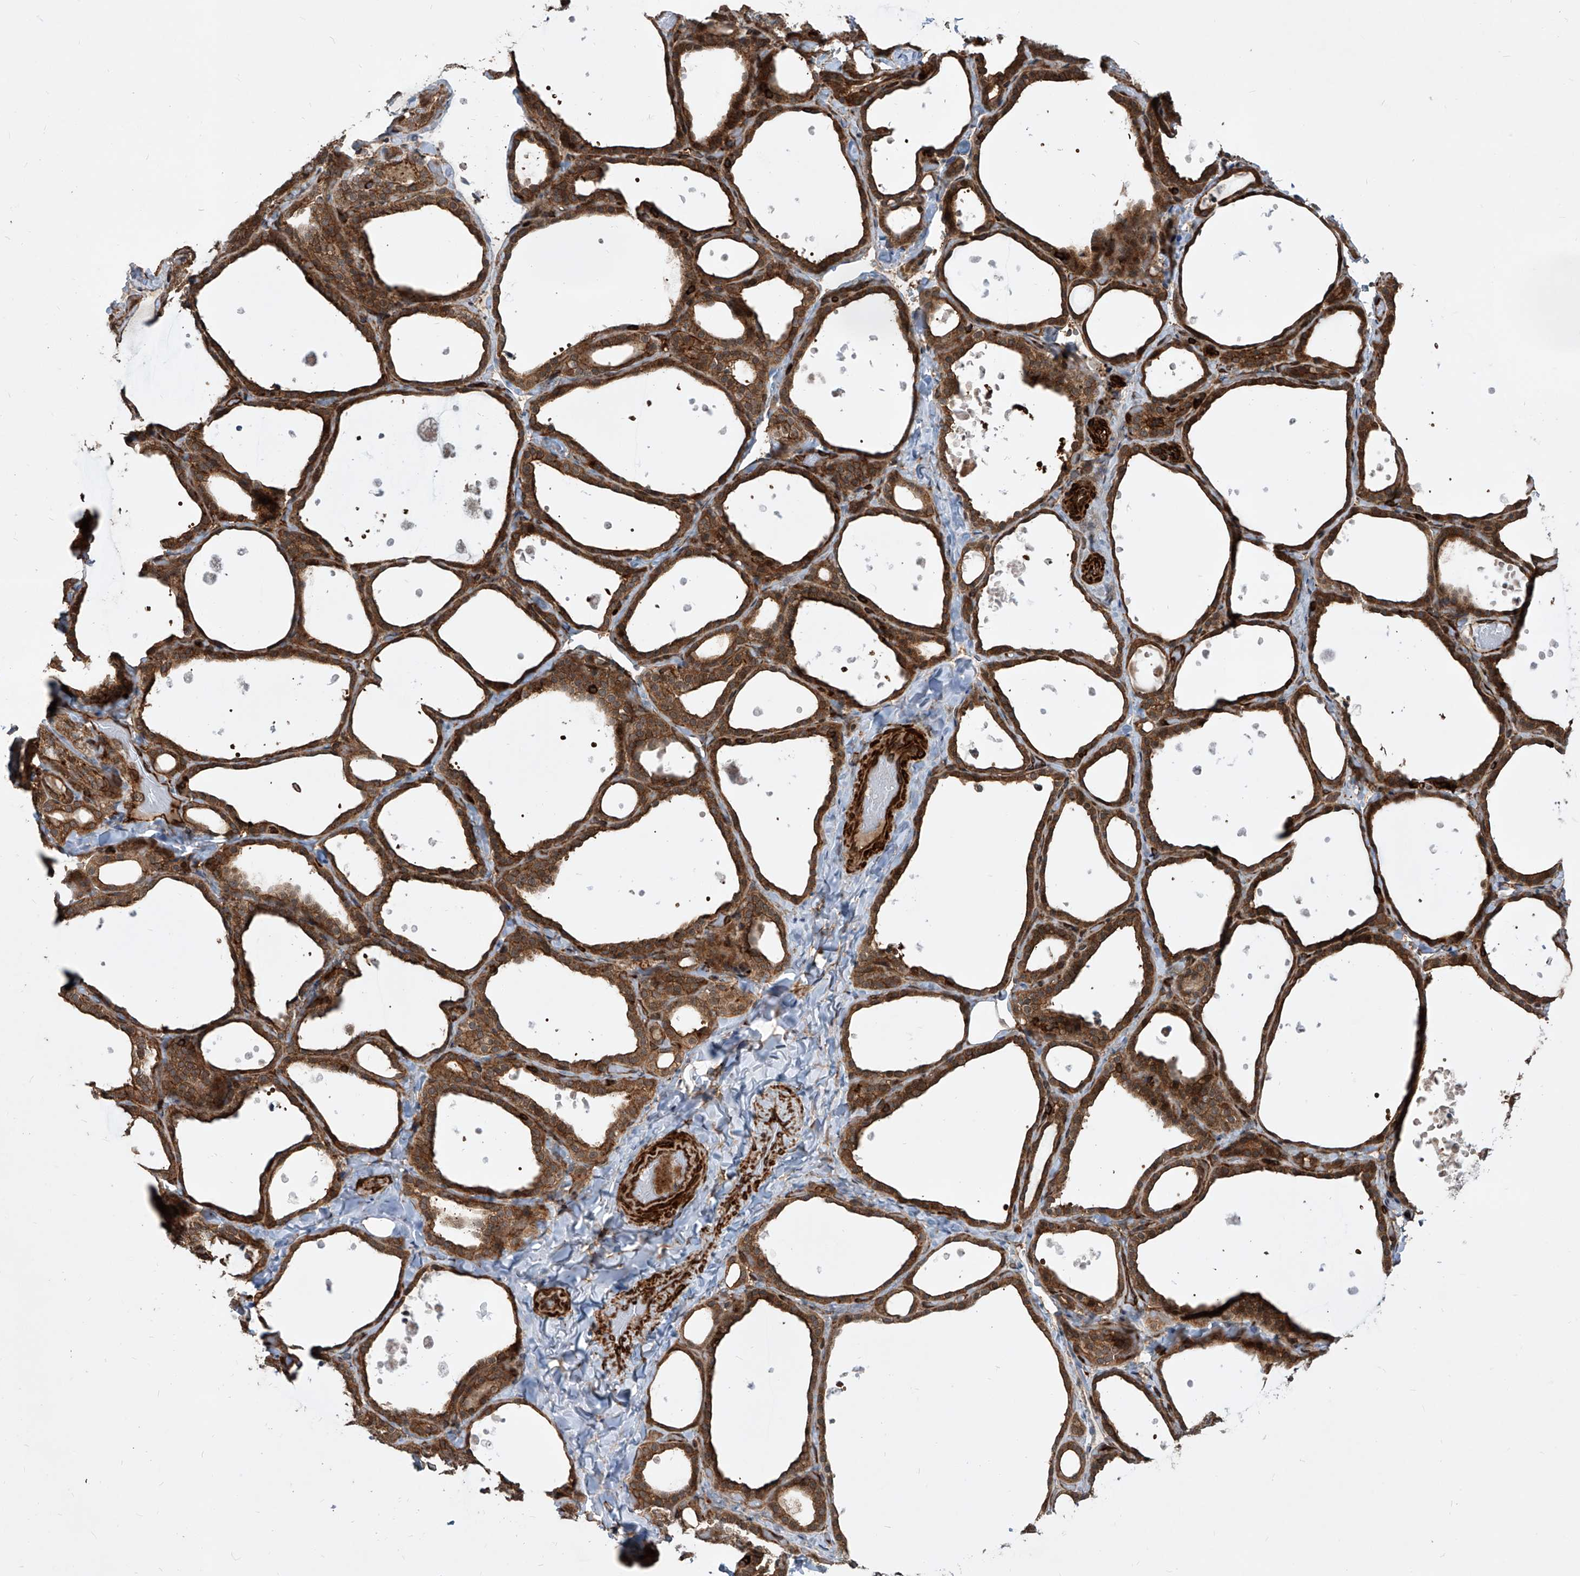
{"staining": {"intensity": "strong", "quantity": ">75%", "location": "cytoplasmic/membranous"}, "tissue": "thyroid gland", "cell_type": "Glandular cells", "image_type": "normal", "snomed": [{"axis": "morphology", "description": "Normal tissue, NOS"}, {"axis": "topography", "description": "Thyroid gland"}], "caption": "This histopathology image exhibits IHC staining of unremarkable human thyroid gland, with high strong cytoplasmic/membranous positivity in approximately >75% of glandular cells.", "gene": "MAGED2", "patient": {"sex": "female", "age": 44}}